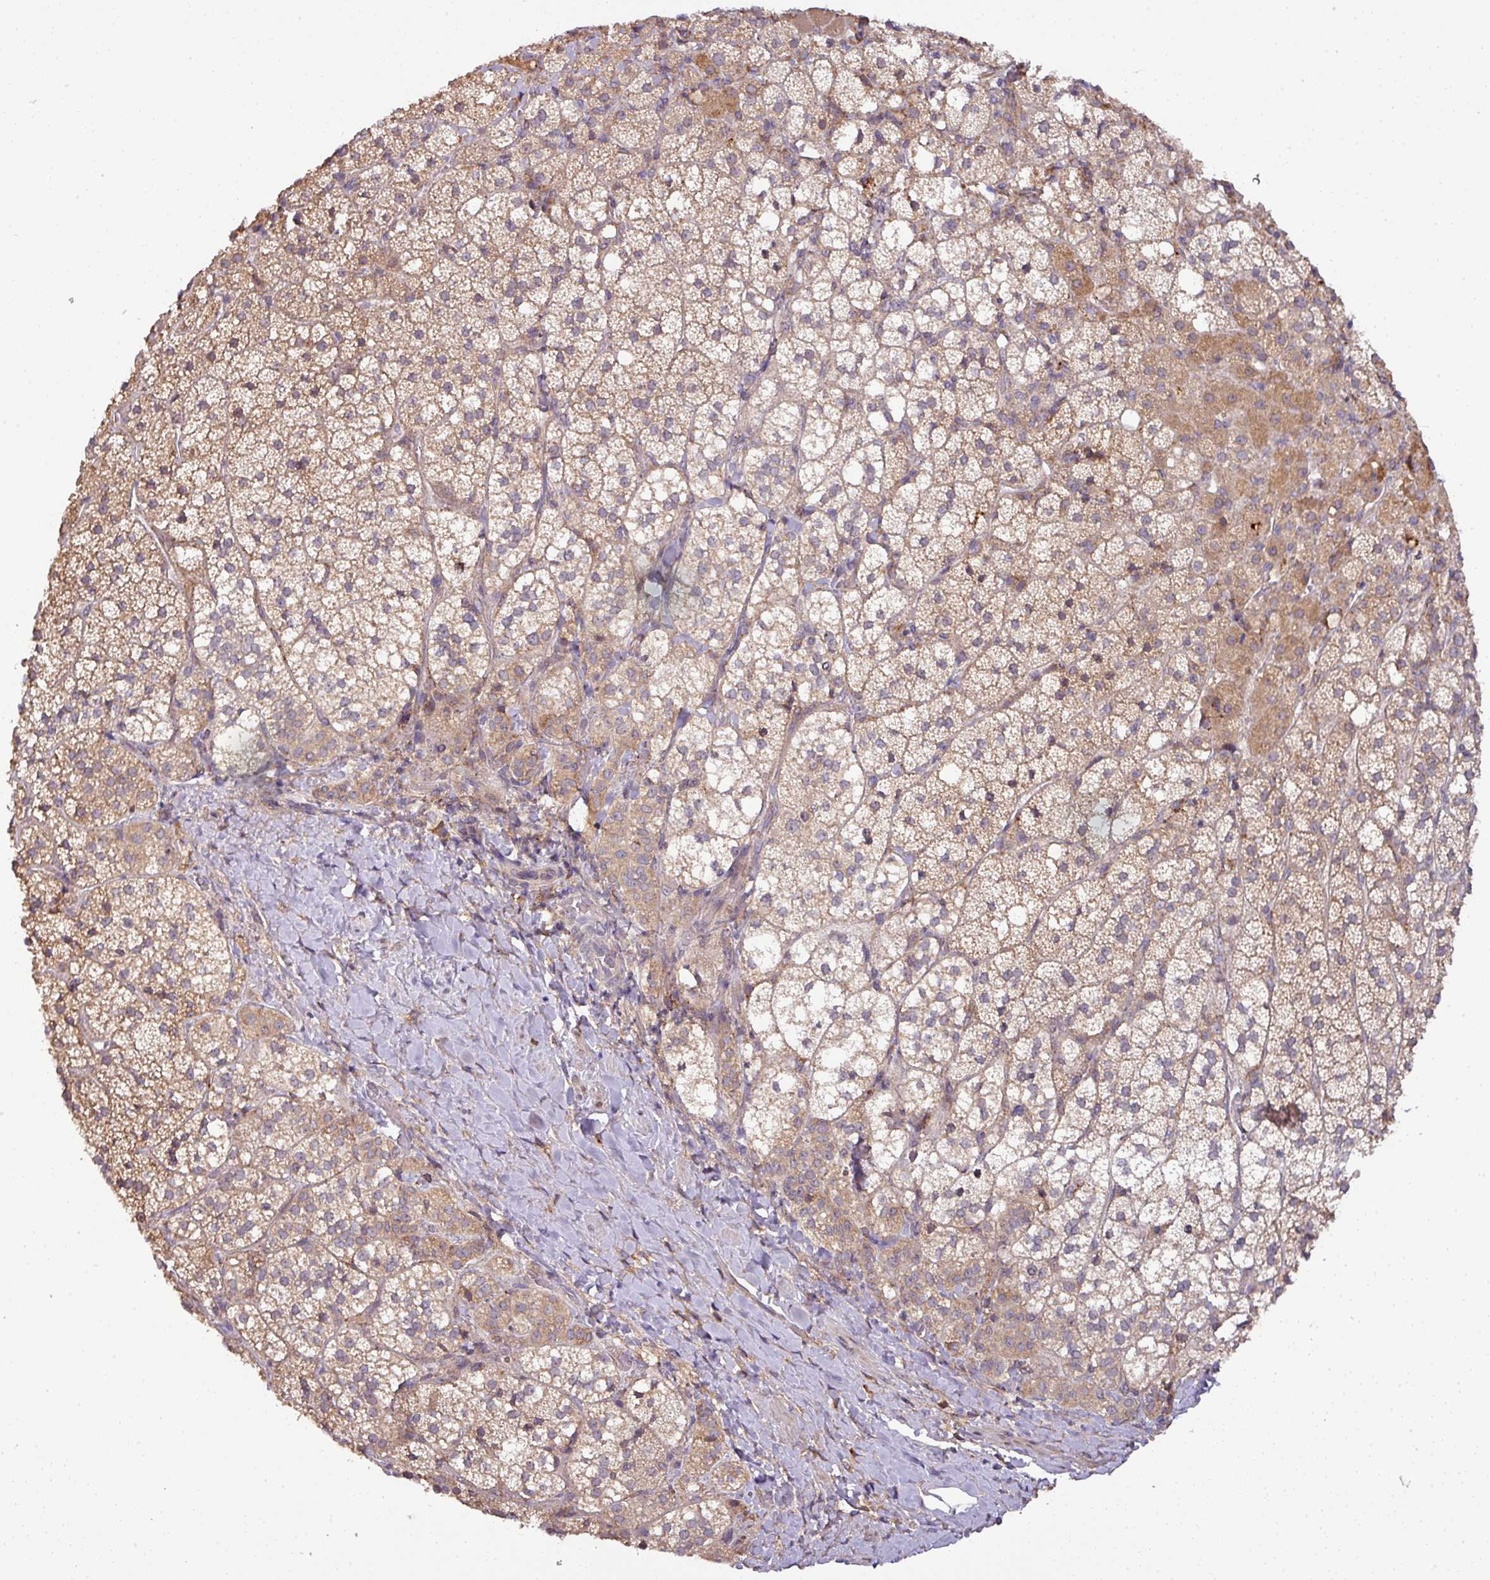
{"staining": {"intensity": "moderate", "quantity": ">75%", "location": "cytoplasmic/membranous"}, "tissue": "adrenal gland", "cell_type": "Glandular cells", "image_type": "normal", "snomed": [{"axis": "morphology", "description": "Normal tissue, NOS"}, {"axis": "topography", "description": "Adrenal gland"}], "caption": "Normal adrenal gland displays moderate cytoplasmic/membranous positivity in approximately >75% of glandular cells.", "gene": "GALP", "patient": {"sex": "male", "age": 53}}